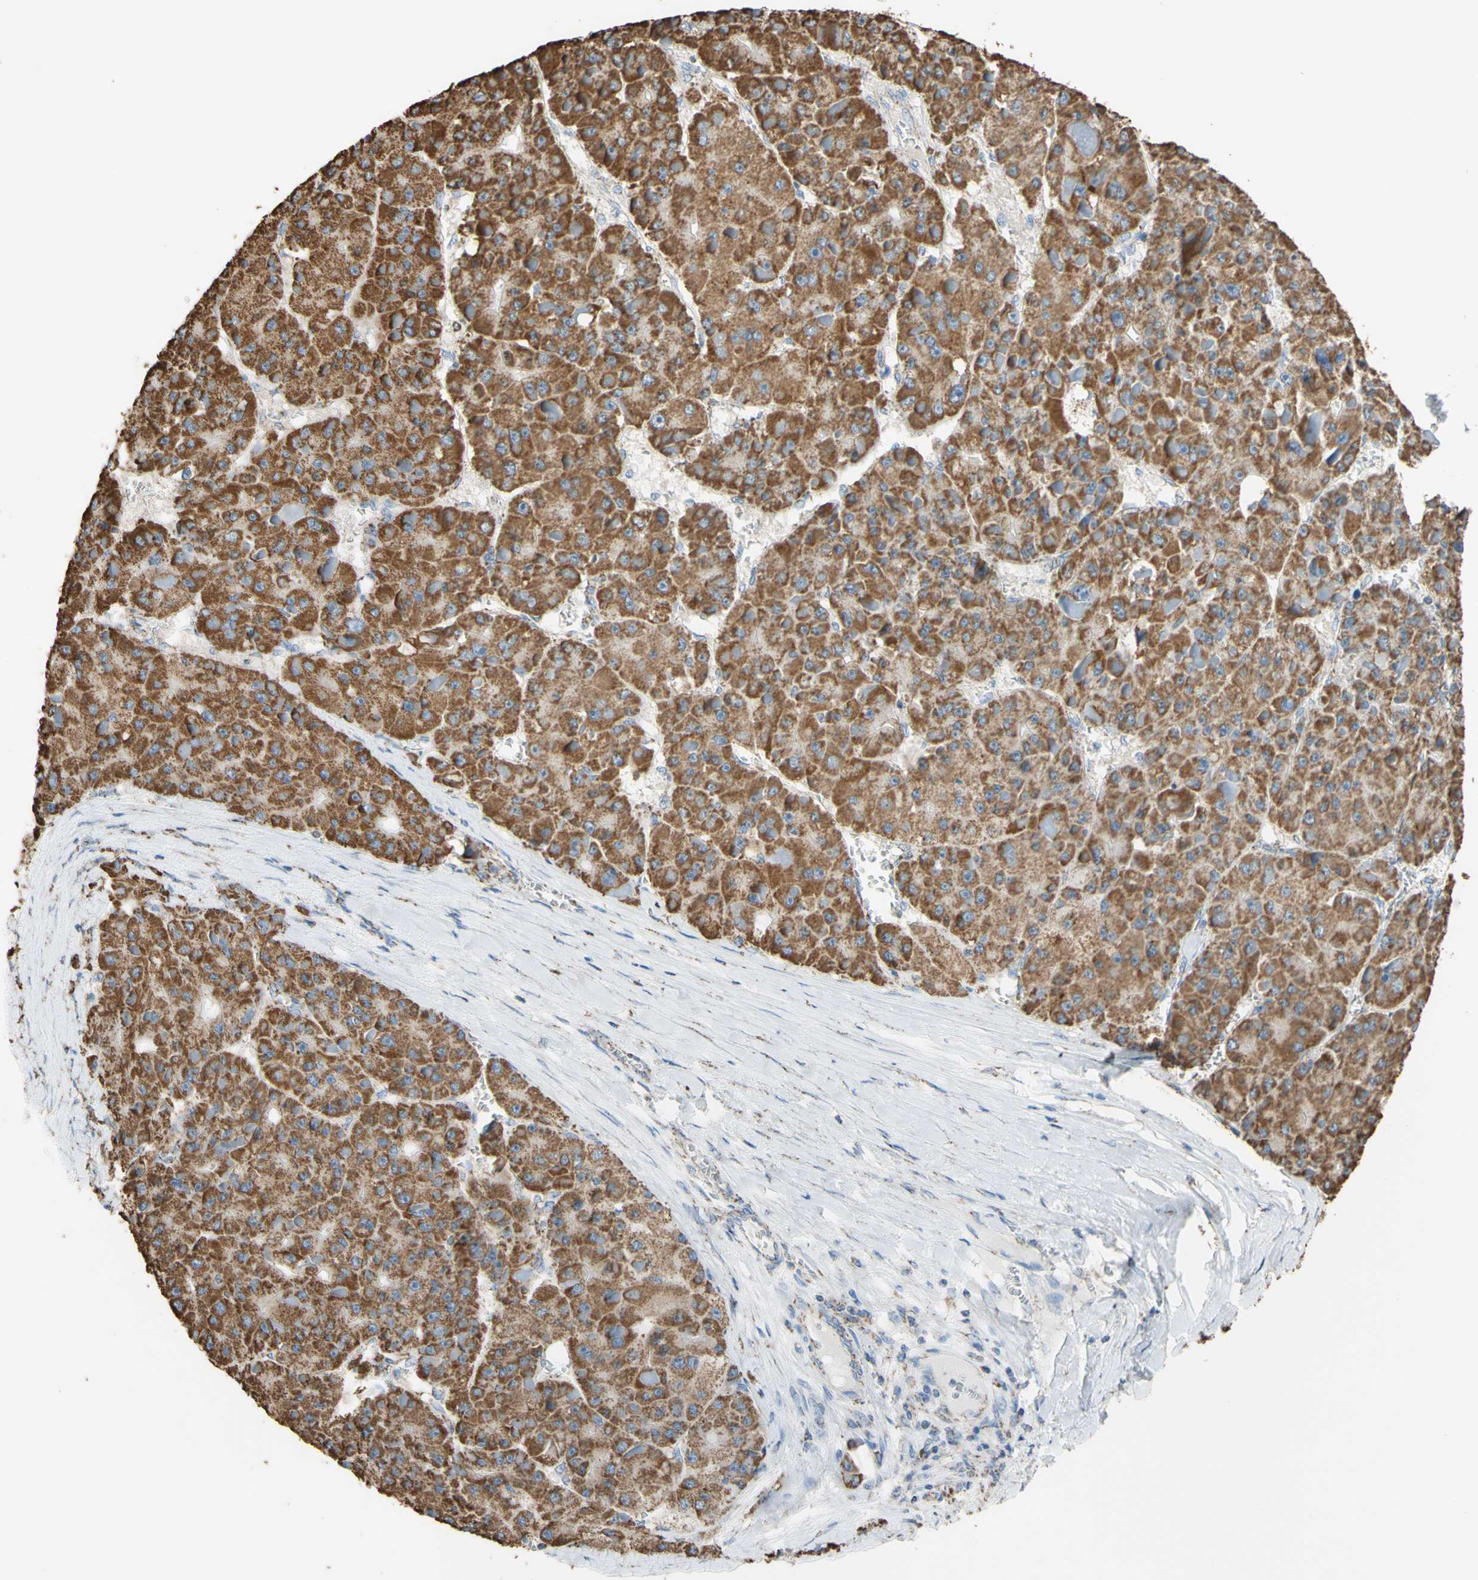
{"staining": {"intensity": "moderate", "quantity": ">75%", "location": "cytoplasmic/membranous"}, "tissue": "liver cancer", "cell_type": "Tumor cells", "image_type": "cancer", "snomed": [{"axis": "morphology", "description": "Carcinoma, Hepatocellular, NOS"}, {"axis": "topography", "description": "Liver"}], "caption": "Protein expression analysis of human hepatocellular carcinoma (liver) reveals moderate cytoplasmic/membranous staining in about >75% of tumor cells.", "gene": "CMKLR2", "patient": {"sex": "female", "age": 73}}